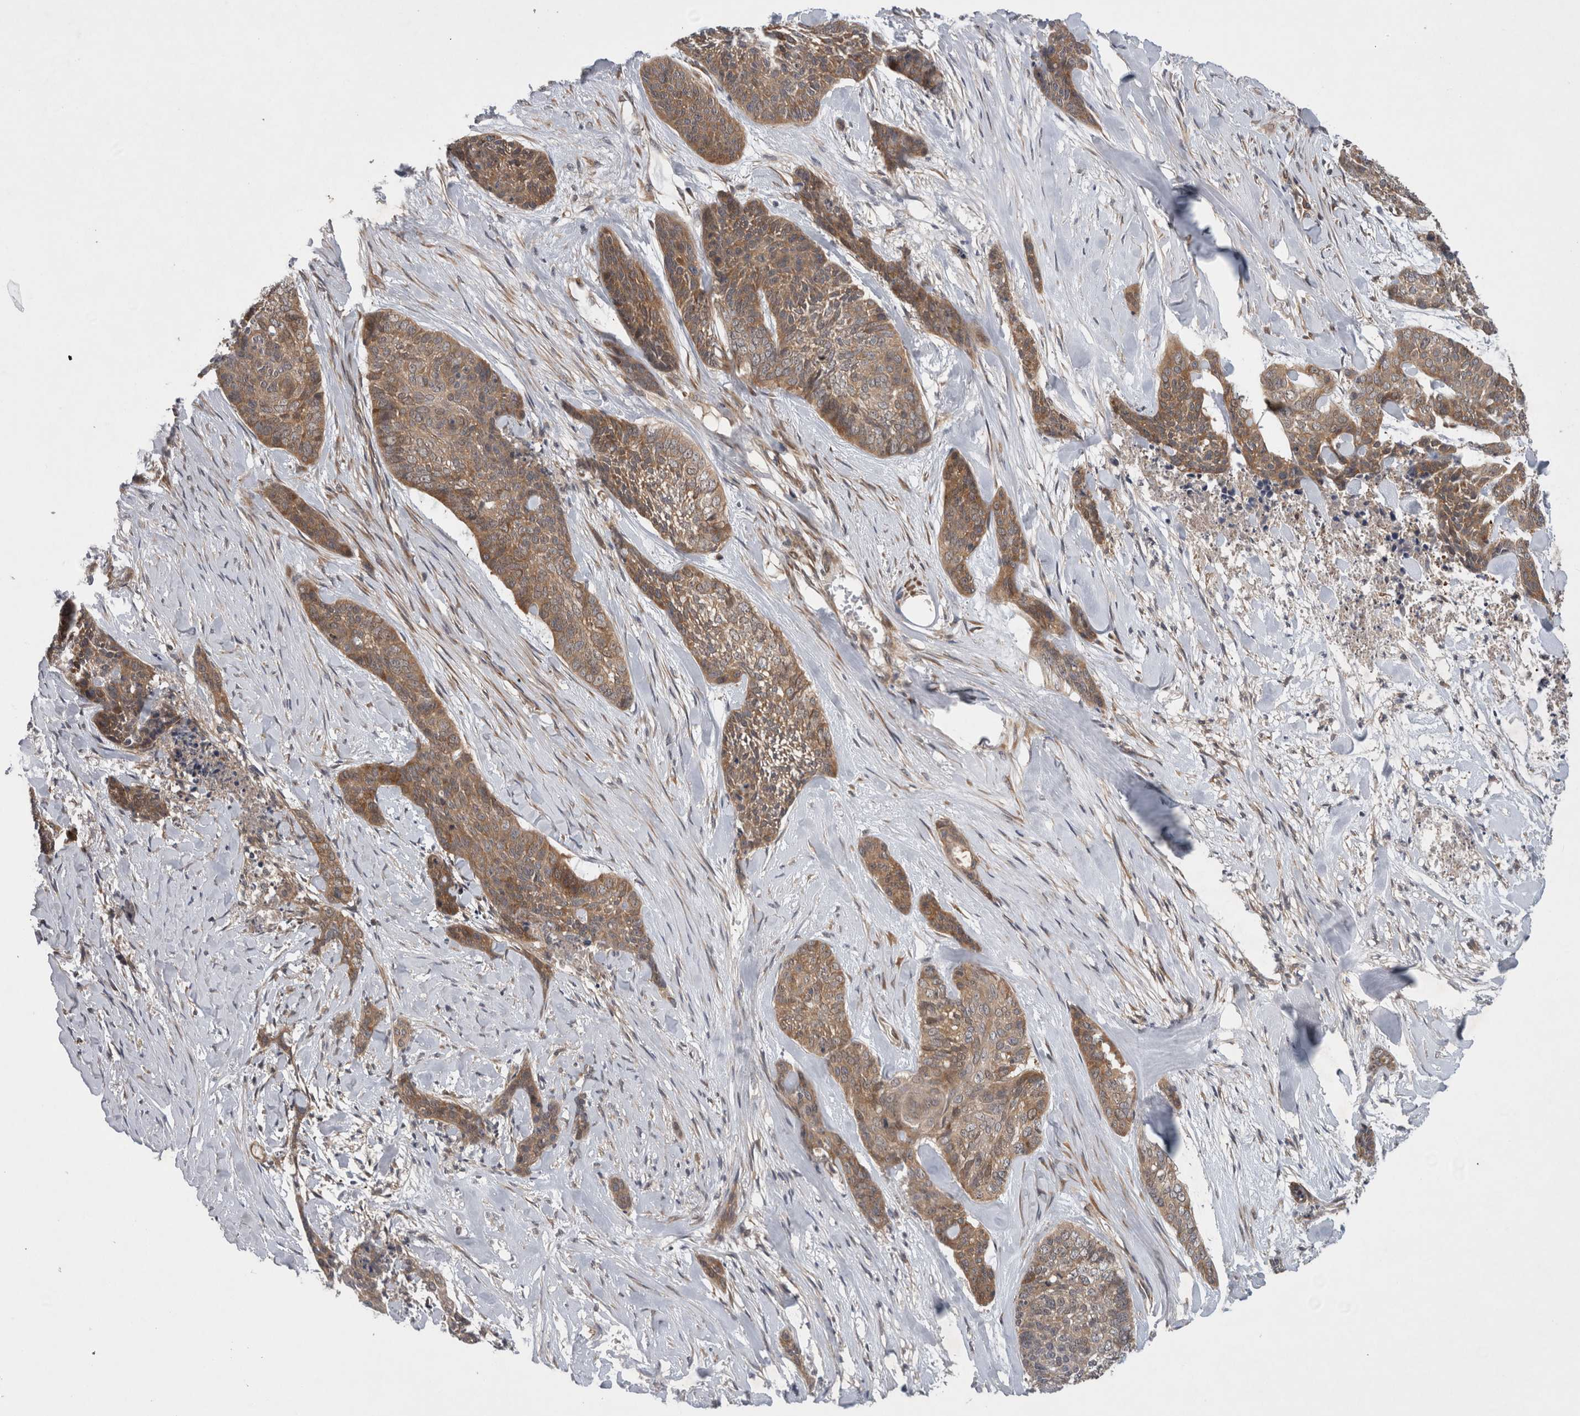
{"staining": {"intensity": "moderate", "quantity": ">75%", "location": "cytoplasmic/membranous"}, "tissue": "skin cancer", "cell_type": "Tumor cells", "image_type": "cancer", "snomed": [{"axis": "morphology", "description": "Basal cell carcinoma"}, {"axis": "topography", "description": "Skin"}], "caption": "Immunohistochemistry of human skin cancer (basal cell carcinoma) shows medium levels of moderate cytoplasmic/membranous staining in approximately >75% of tumor cells.", "gene": "PDCD2", "patient": {"sex": "female", "age": 64}}